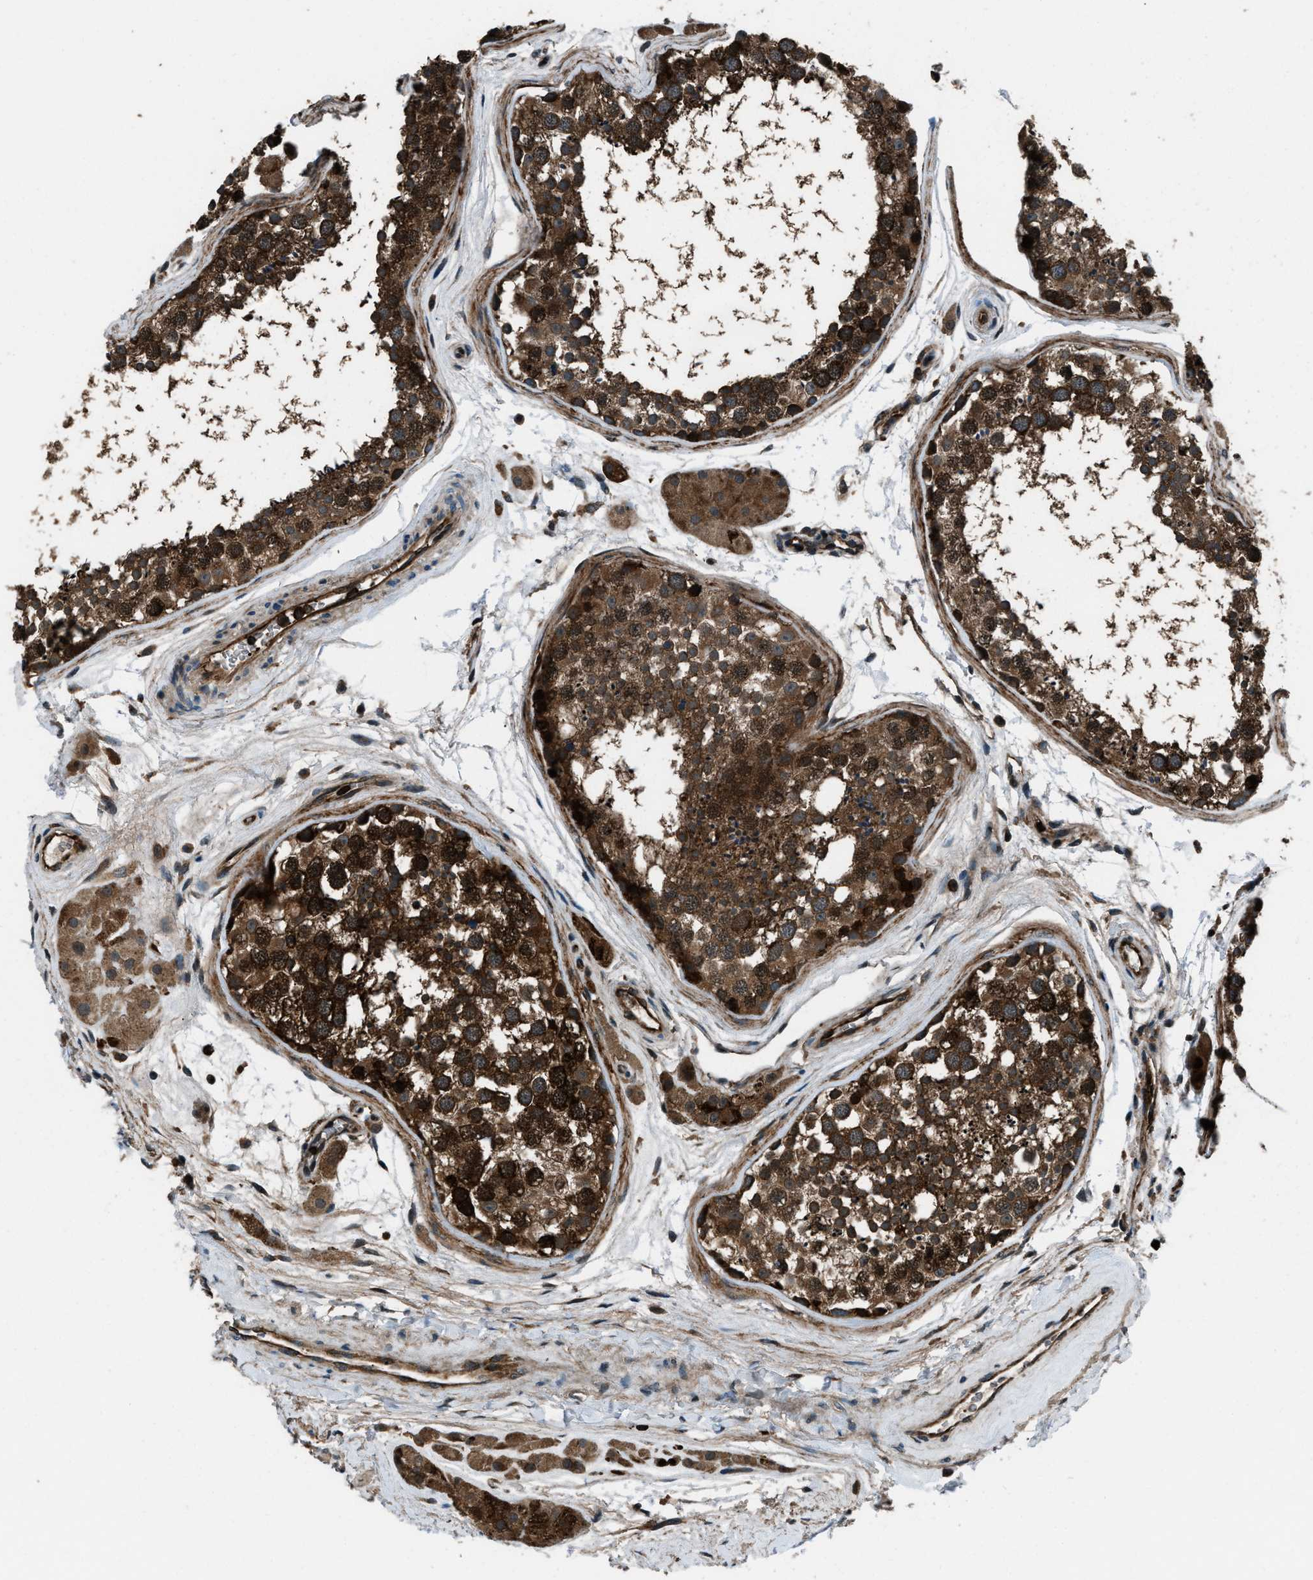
{"staining": {"intensity": "strong", "quantity": ">75%", "location": "cytoplasmic/membranous,nuclear"}, "tissue": "testis", "cell_type": "Cells in seminiferous ducts", "image_type": "normal", "snomed": [{"axis": "morphology", "description": "Normal tissue, NOS"}, {"axis": "topography", "description": "Testis"}], "caption": "A histopathology image of human testis stained for a protein shows strong cytoplasmic/membranous,nuclear brown staining in cells in seminiferous ducts. (DAB IHC, brown staining for protein, blue staining for nuclei).", "gene": "SNX30", "patient": {"sex": "male", "age": 56}}